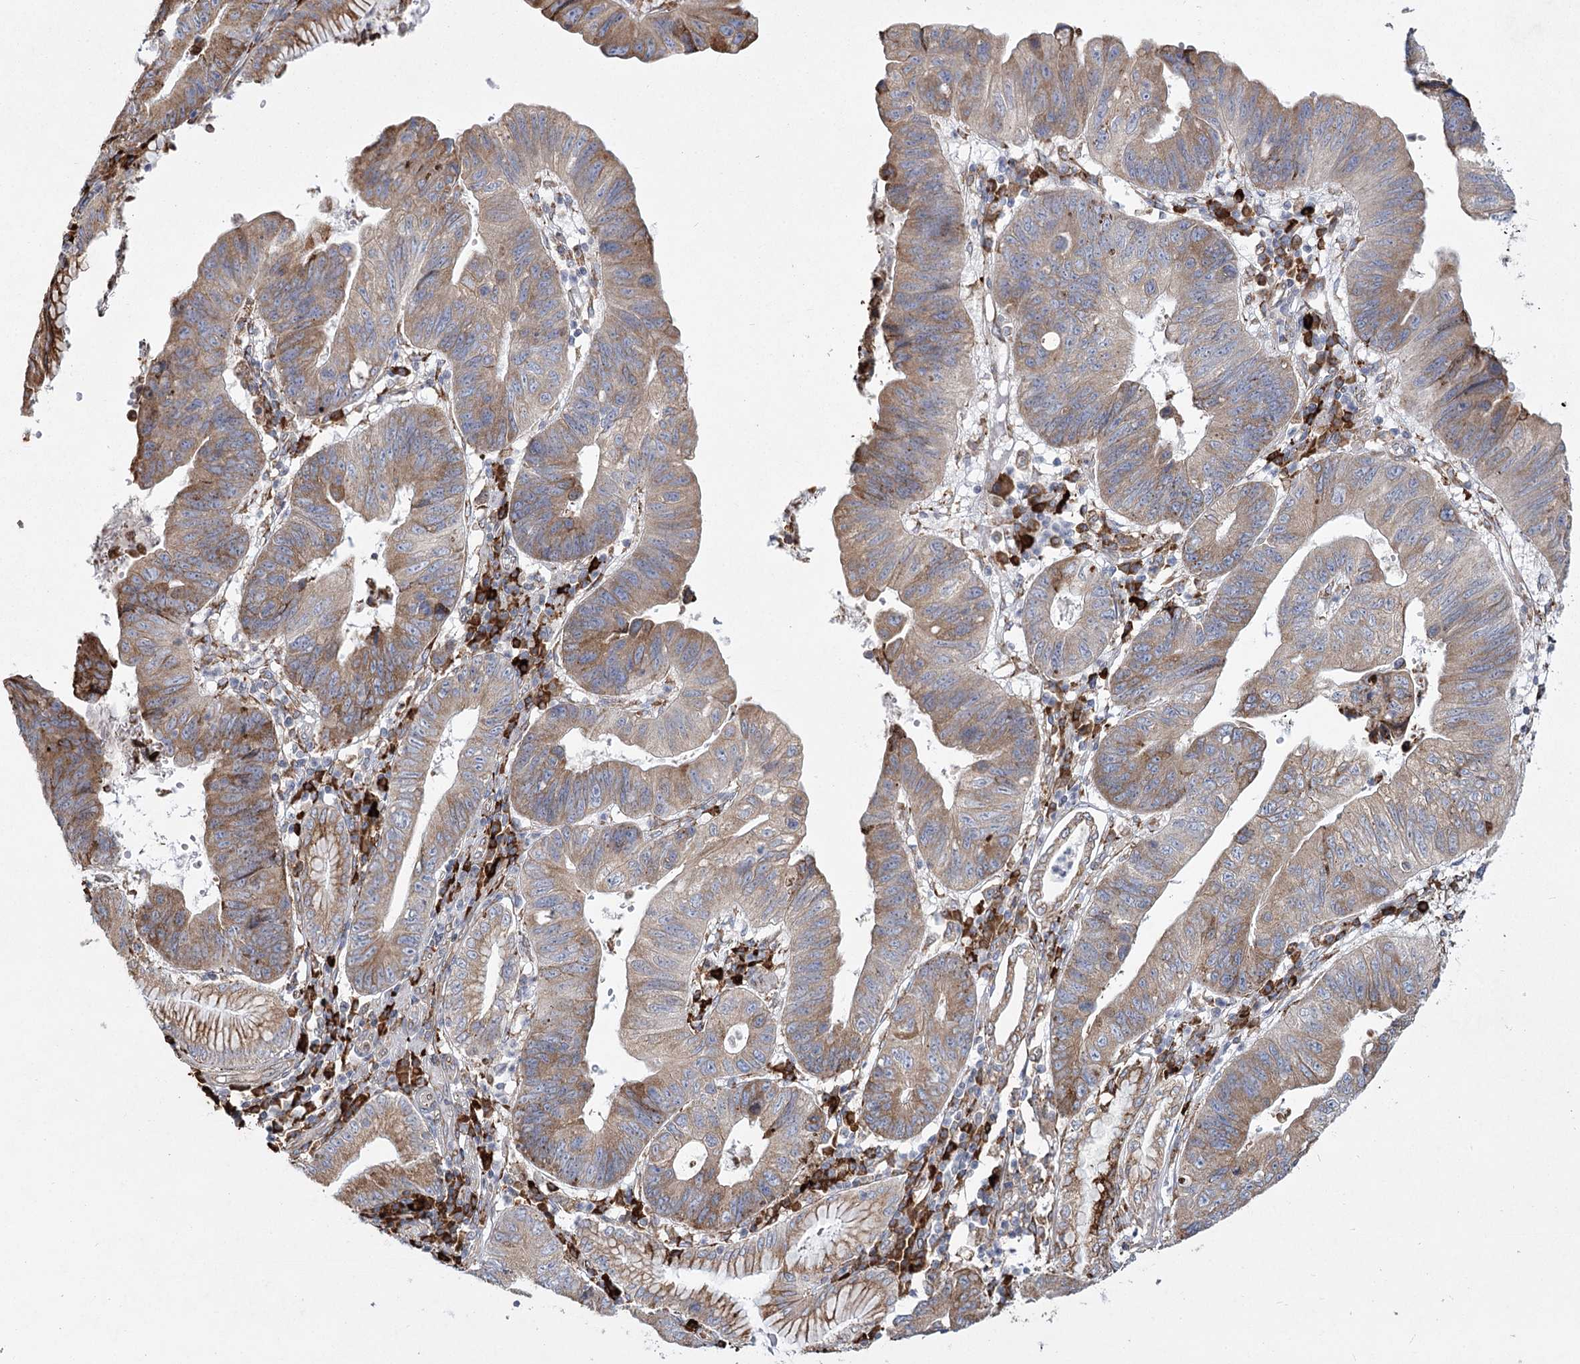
{"staining": {"intensity": "moderate", "quantity": ">75%", "location": "cytoplasmic/membranous"}, "tissue": "stomach cancer", "cell_type": "Tumor cells", "image_type": "cancer", "snomed": [{"axis": "morphology", "description": "Adenocarcinoma, NOS"}, {"axis": "topography", "description": "Stomach"}], "caption": "Human adenocarcinoma (stomach) stained with a protein marker displays moderate staining in tumor cells.", "gene": "NHLRC2", "patient": {"sex": "male", "age": 59}}